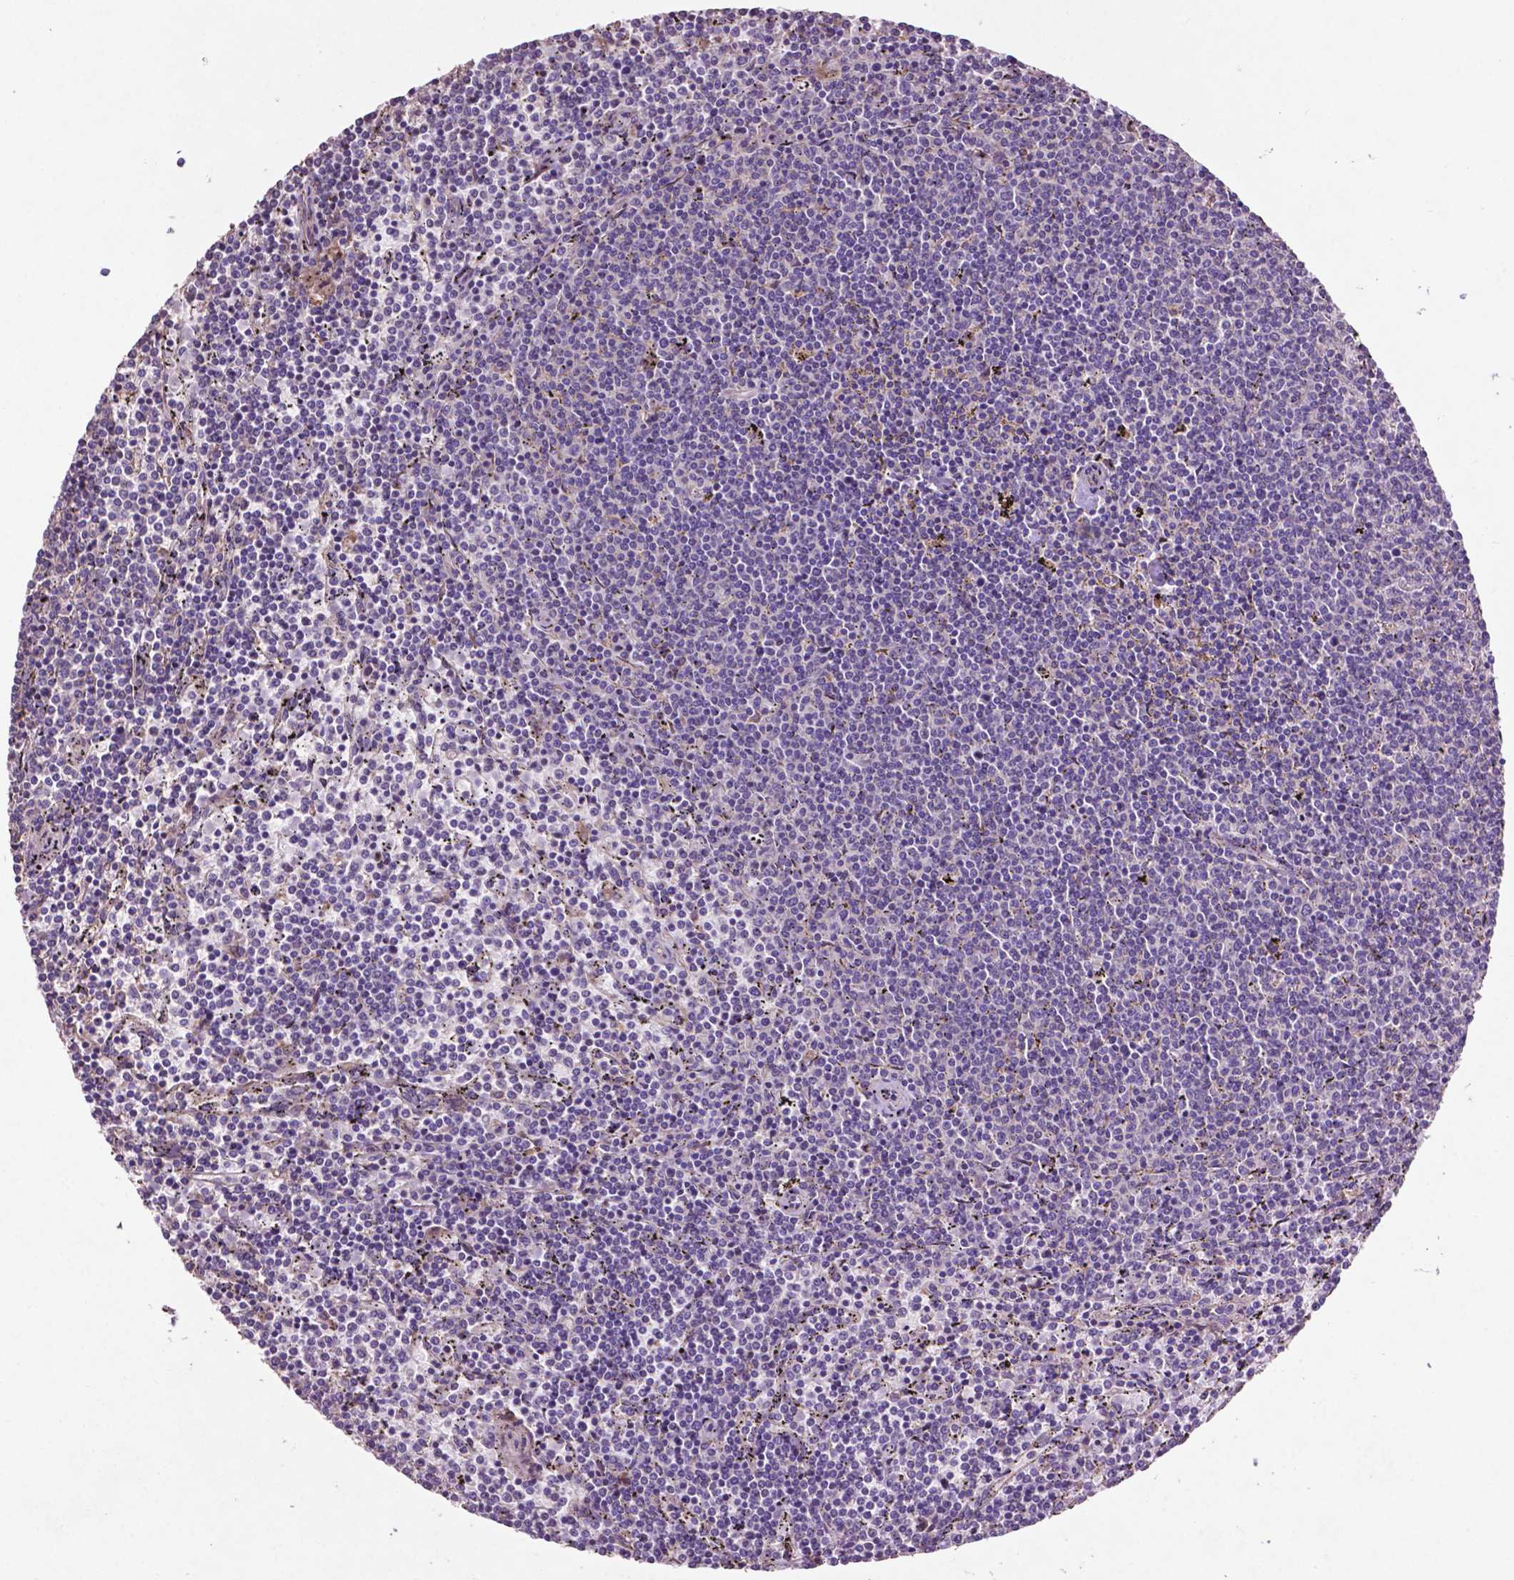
{"staining": {"intensity": "negative", "quantity": "none", "location": "none"}, "tissue": "lymphoma", "cell_type": "Tumor cells", "image_type": "cancer", "snomed": [{"axis": "morphology", "description": "Malignant lymphoma, non-Hodgkin's type, Low grade"}, {"axis": "topography", "description": "Spleen"}], "caption": "Immunohistochemical staining of lymphoma demonstrates no significant expression in tumor cells.", "gene": "MBTPS1", "patient": {"sex": "female", "age": 50}}